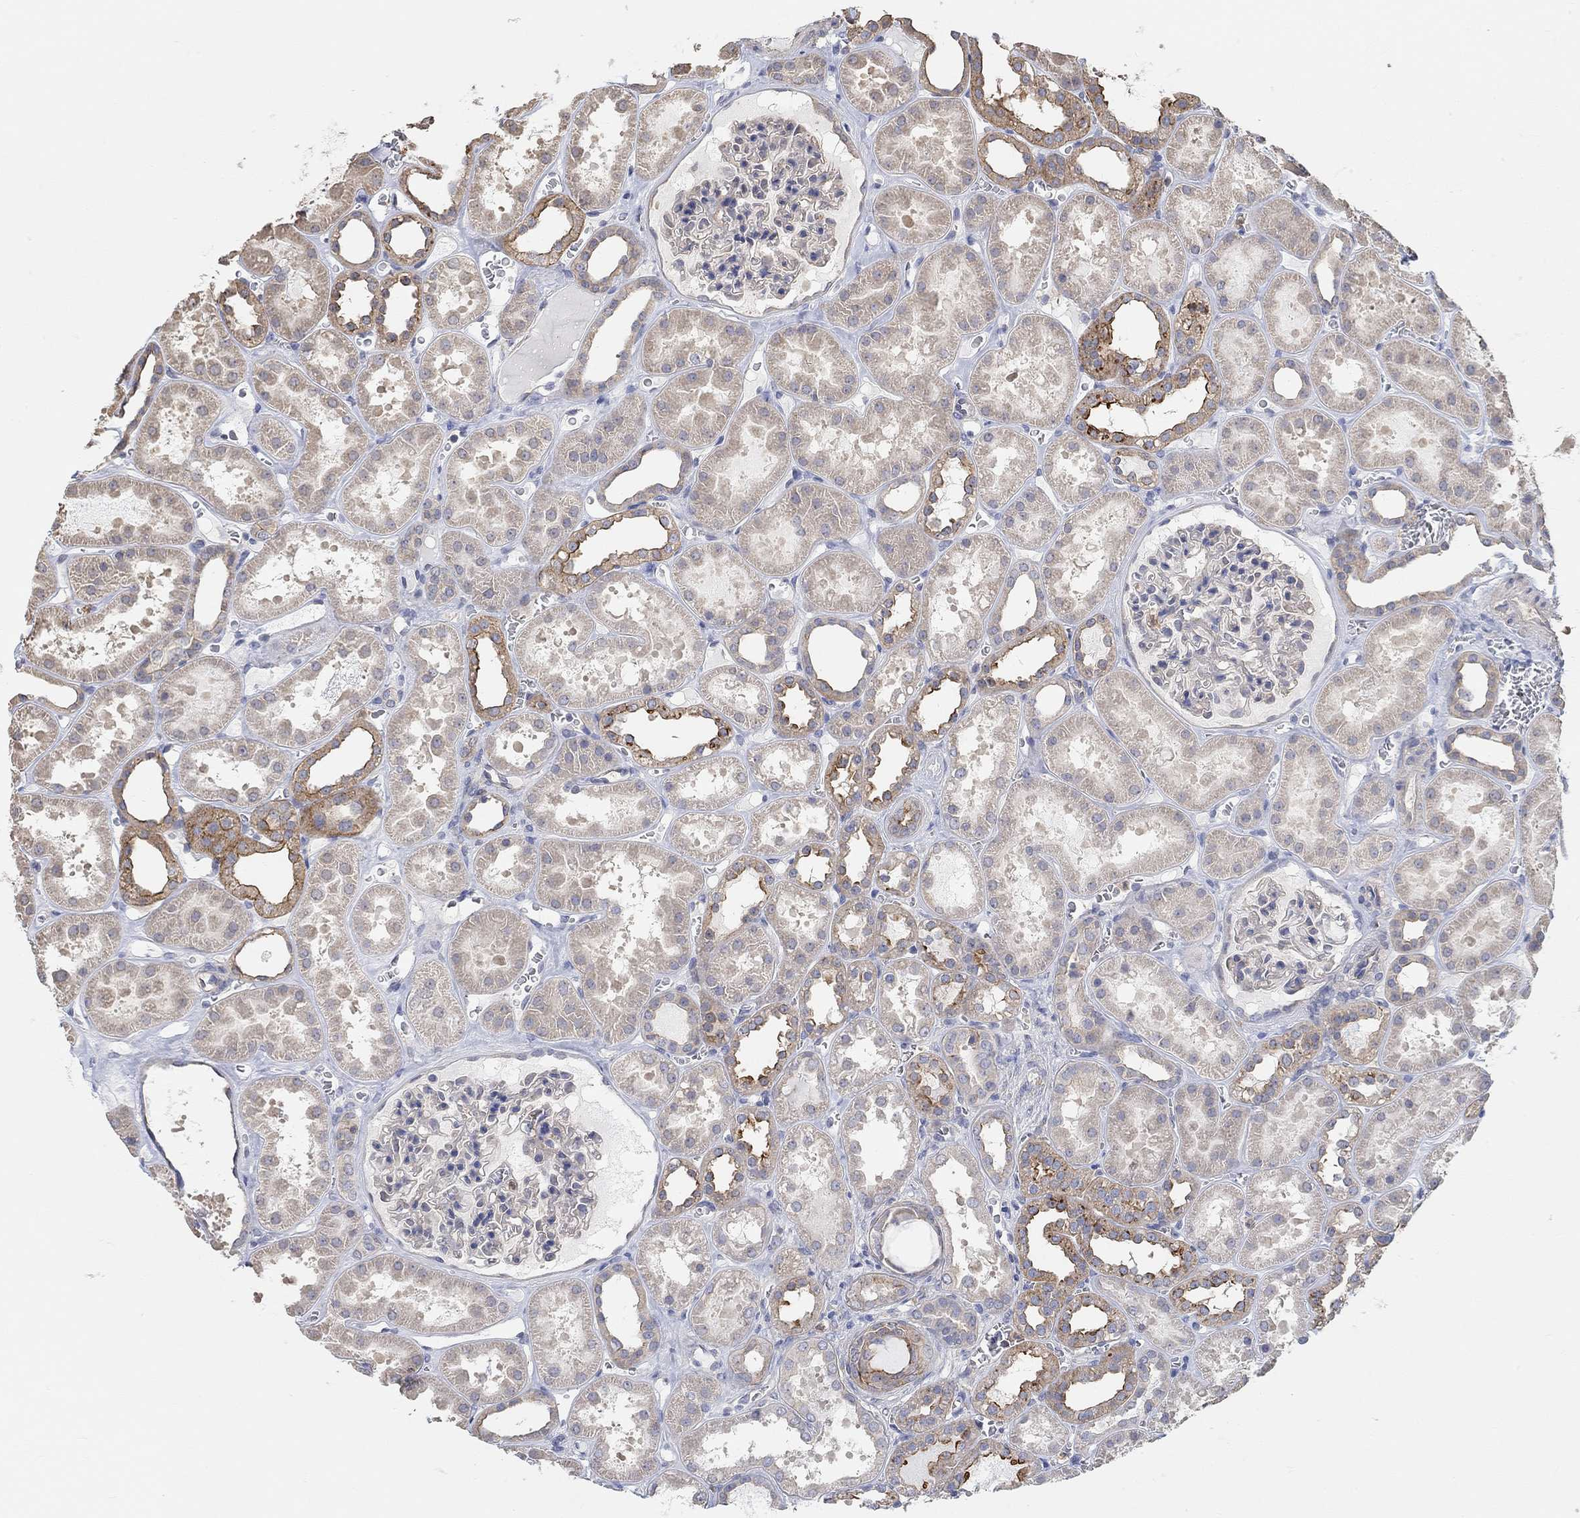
{"staining": {"intensity": "negative", "quantity": "none", "location": "none"}, "tissue": "kidney", "cell_type": "Cells in glomeruli", "image_type": "normal", "snomed": [{"axis": "morphology", "description": "Normal tissue, NOS"}, {"axis": "topography", "description": "Kidney"}], "caption": "DAB (3,3'-diaminobenzidine) immunohistochemical staining of normal kidney shows no significant positivity in cells in glomeruli.", "gene": "SYT16", "patient": {"sex": "female", "age": 41}}